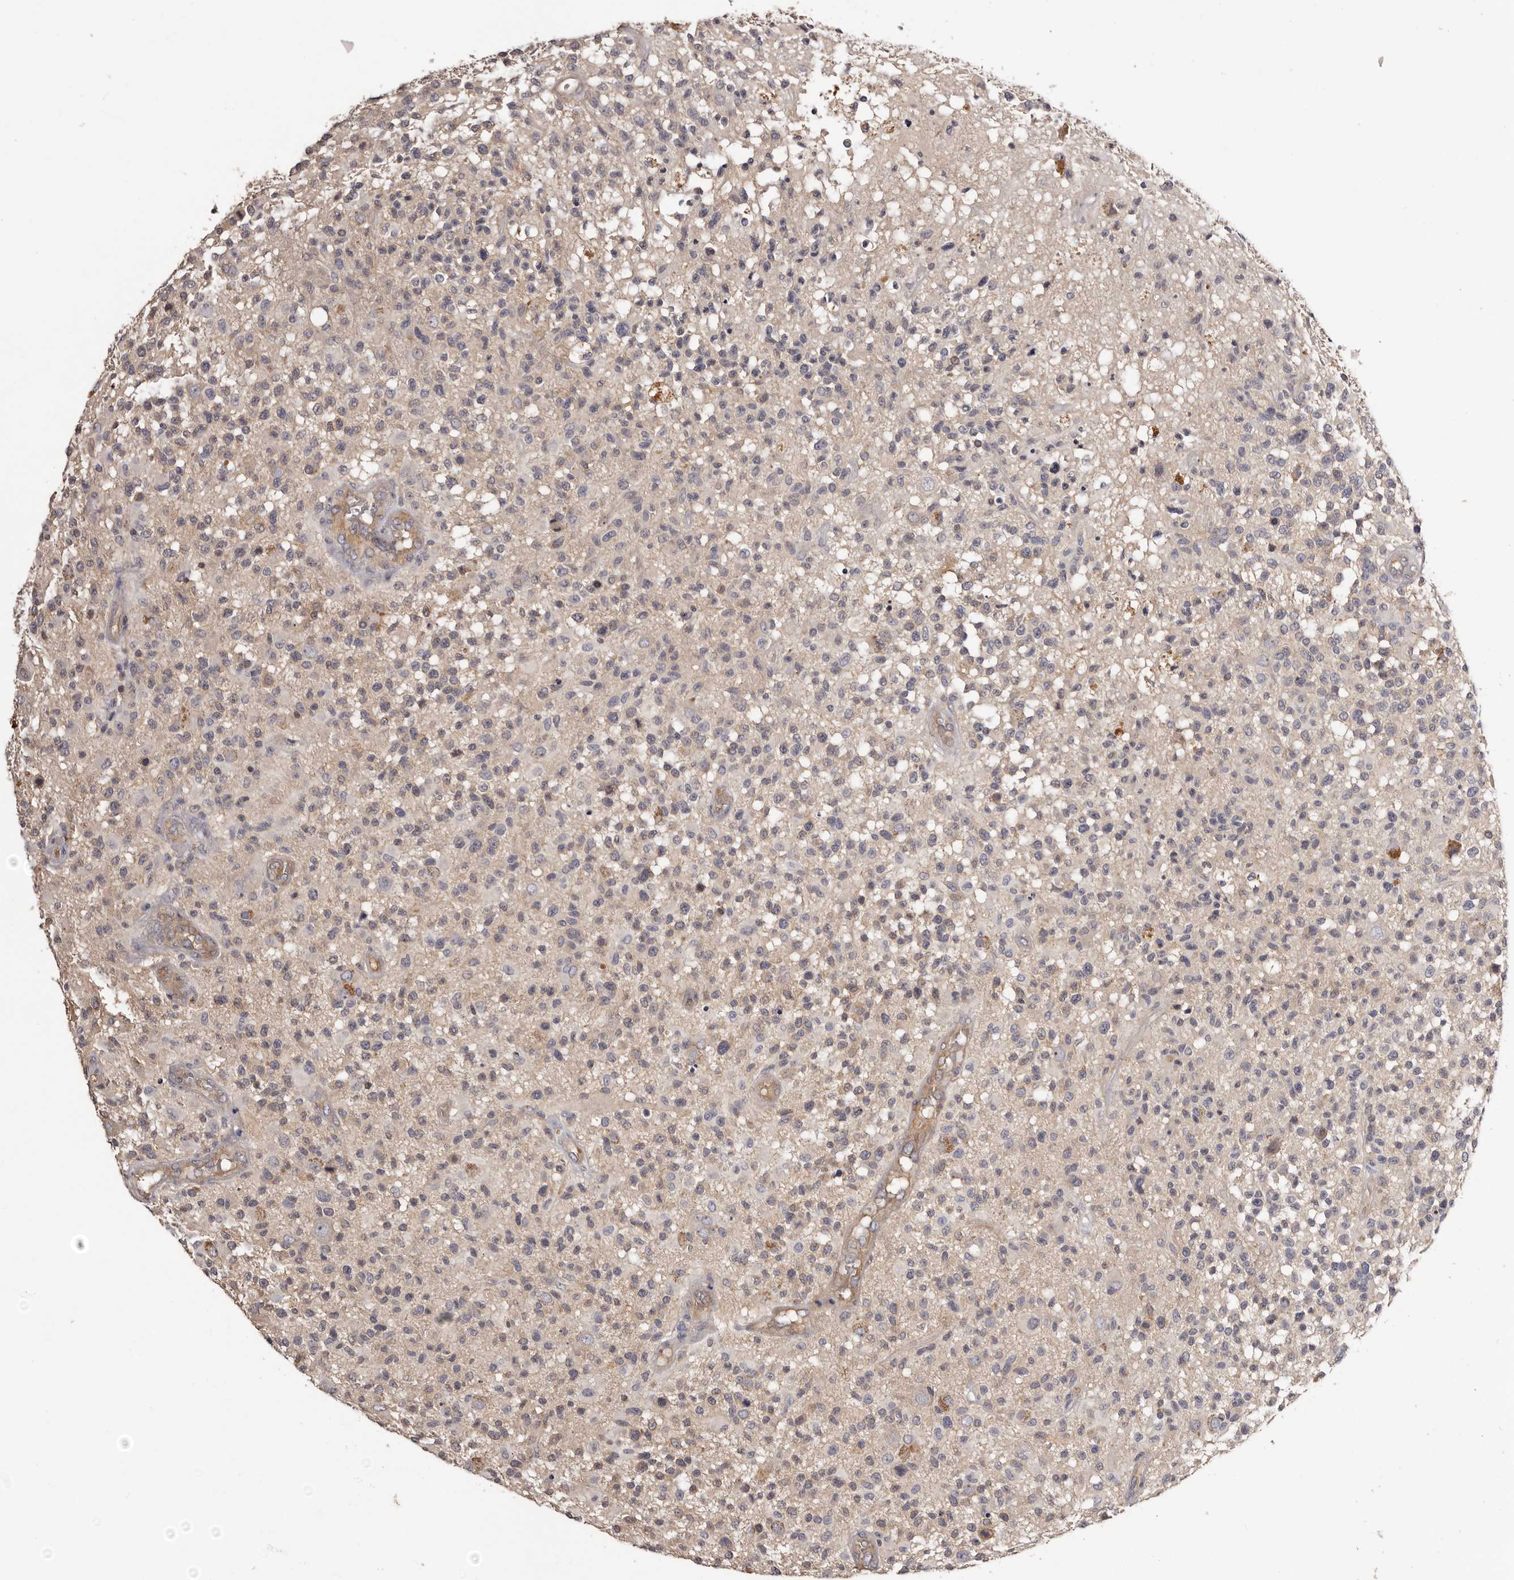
{"staining": {"intensity": "weak", "quantity": "<25%", "location": "cytoplasmic/membranous"}, "tissue": "glioma", "cell_type": "Tumor cells", "image_type": "cancer", "snomed": [{"axis": "morphology", "description": "Glioma, malignant, High grade"}, {"axis": "morphology", "description": "Glioblastoma, NOS"}, {"axis": "topography", "description": "Brain"}], "caption": "A high-resolution histopathology image shows IHC staining of glioma, which exhibits no significant positivity in tumor cells.", "gene": "LTV1", "patient": {"sex": "male", "age": 60}}